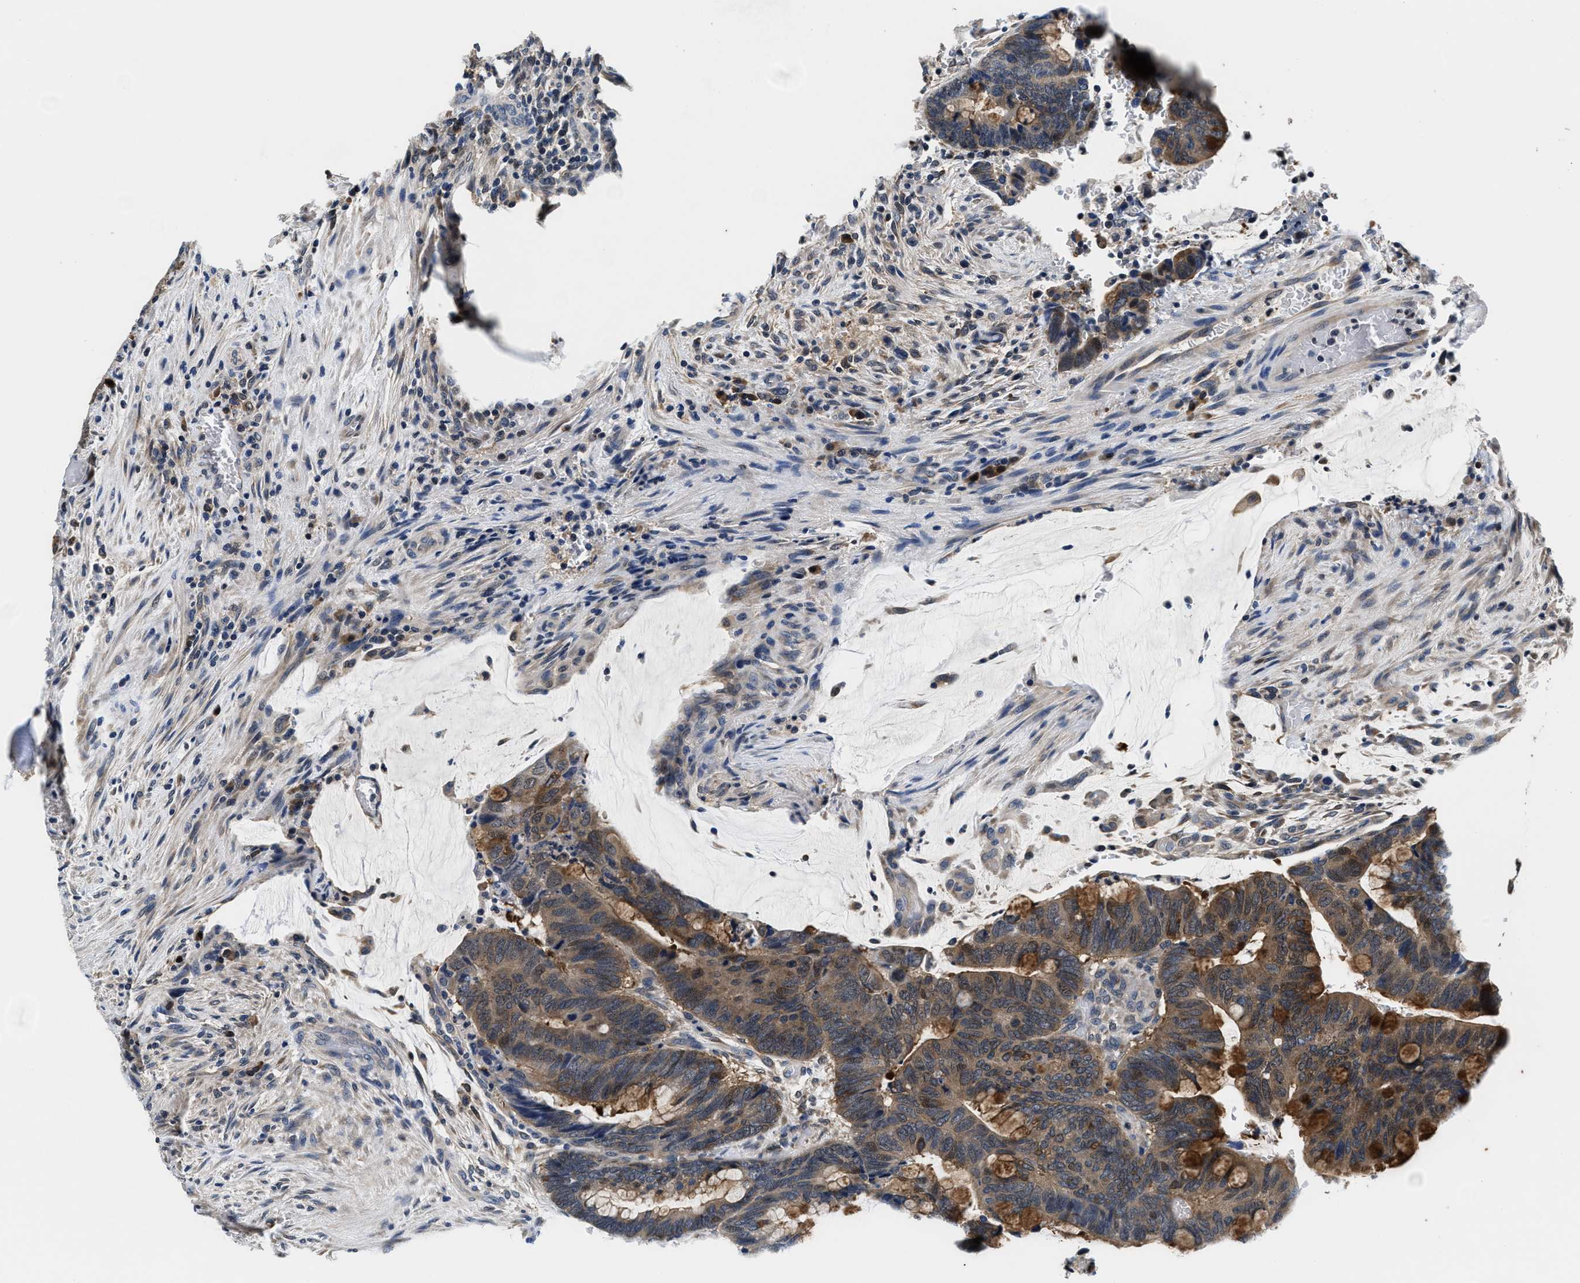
{"staining": {"intensity": "moderate", "quantity": ">75%", "location": "cytoplasmic/membranous"}, "tissue": "colorectal cancer", "cell_type": "Tumor cells", "image_type": "cancer", "snomed": [{"axis": "morphology", "description": "Normal tissue, NOS"}, {"axis": "morphology", "description": "Adenocarcinoma, NOS"}, {"axis": "topography", "description": "Rectum"}, {"axis": "topography", "description": "Peripheral nerve tissue"}], "caption": "Human colorectal cancer stained for a protein (brown) displays moderate cytoplasmic/membranous positive positivity in approximately >75% of tumor cells.", "gene": "PHPT1", "patient": {"sex": "male", "age": 92}}